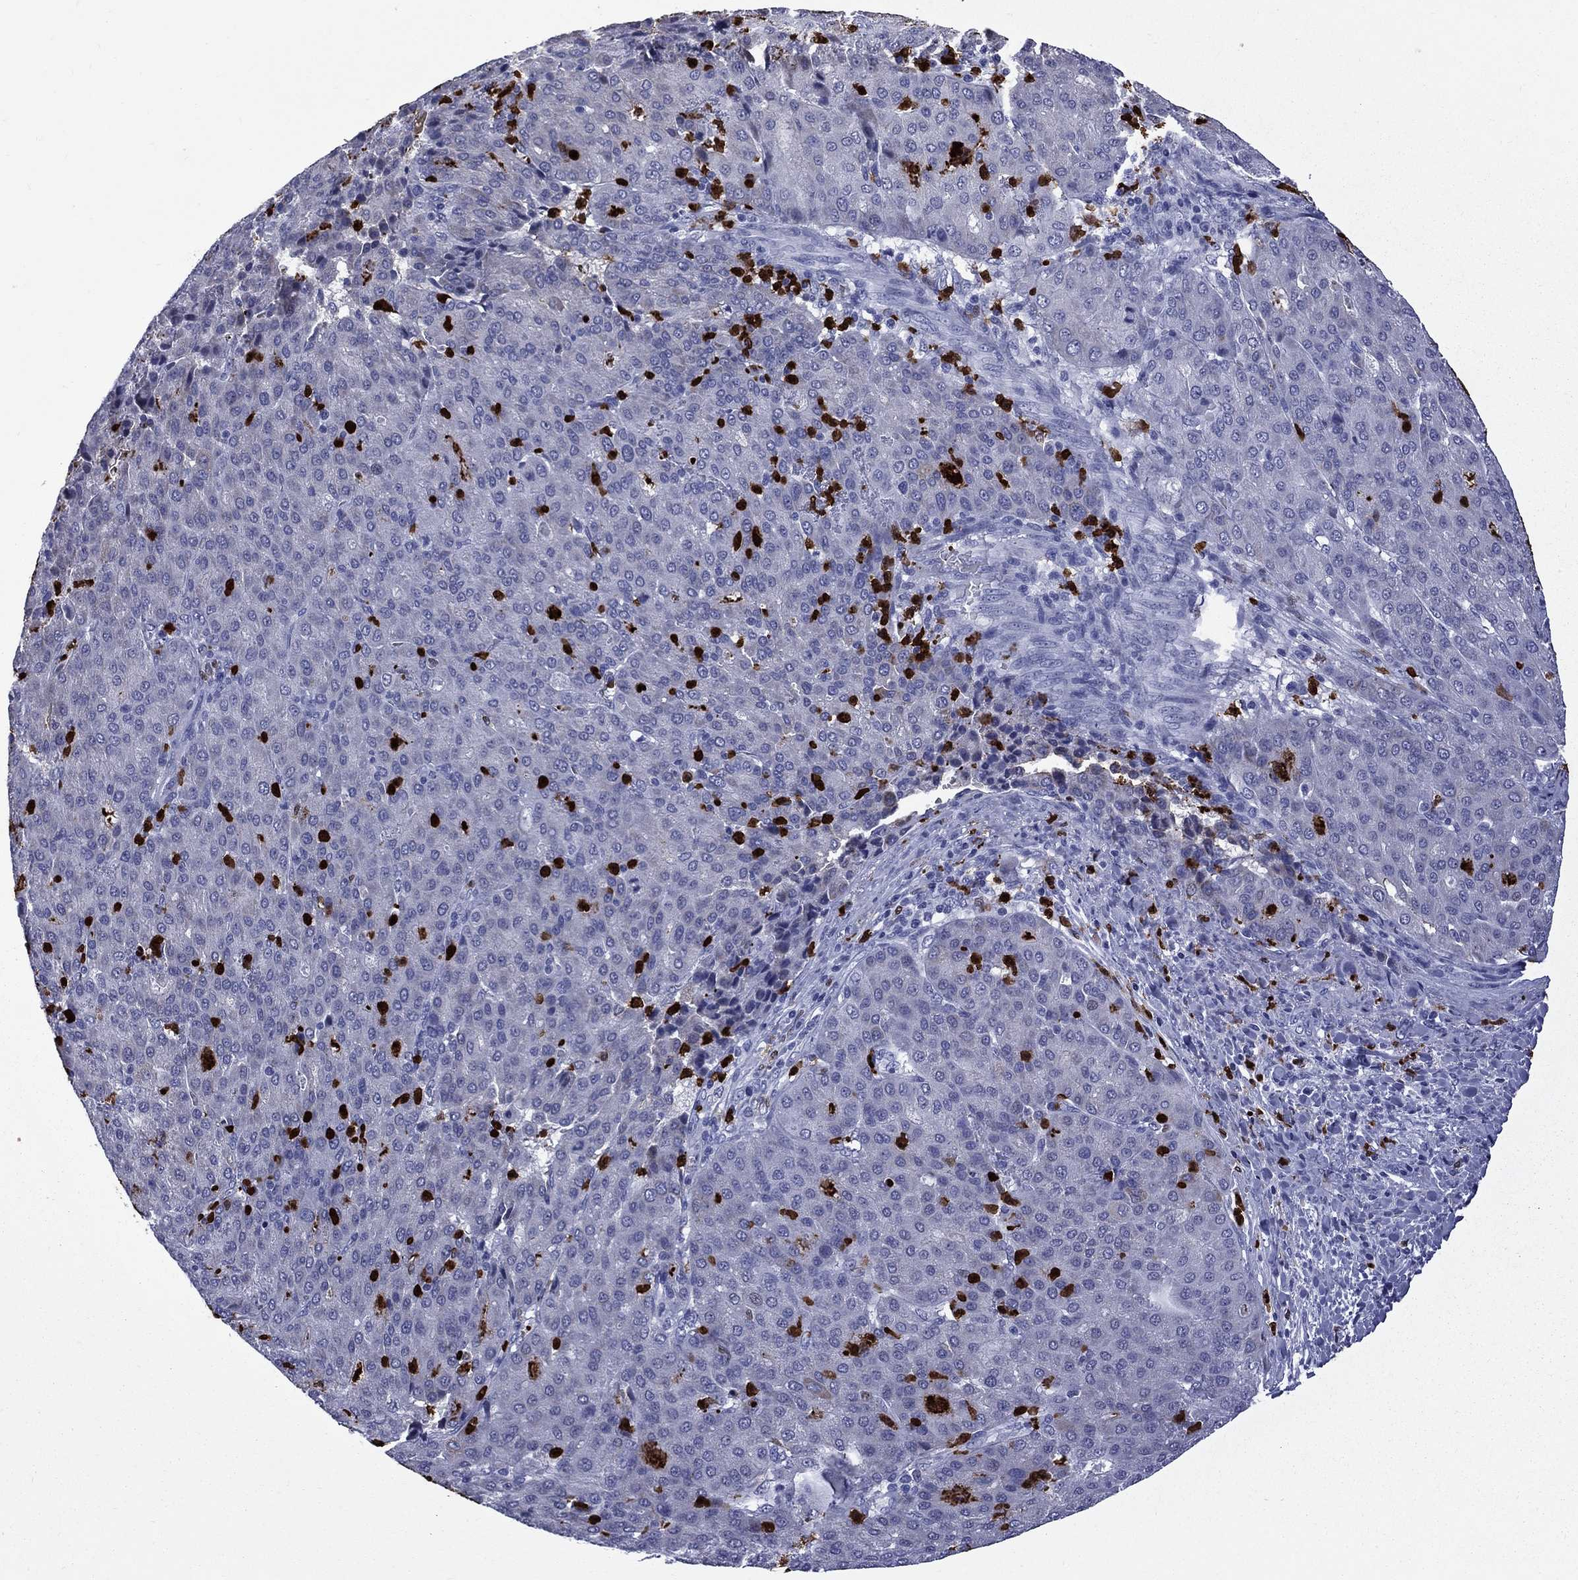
{"staining": {"intensity": "negative", "quantity": "none", "location": "none"}, "tissue": "liver cancer", "cell_type": "Tumor cells", "image_type": "cancer", "snomed": [{"axis": "morphology", "description": "Carcinoma, Hepatocellular, NOS"}, {"axis": "topography", "description": "Liver"}], "caption": "IHC micrograph of neoplastic tissue: human hepatocellular carcinoma (liver) stained with DAB (3,3'-diaminobenzidine) demonstrates no significant protein staining in tumor cells.", "gene": "TRIM29", "patient": {"sex": "male", "age": 65}}